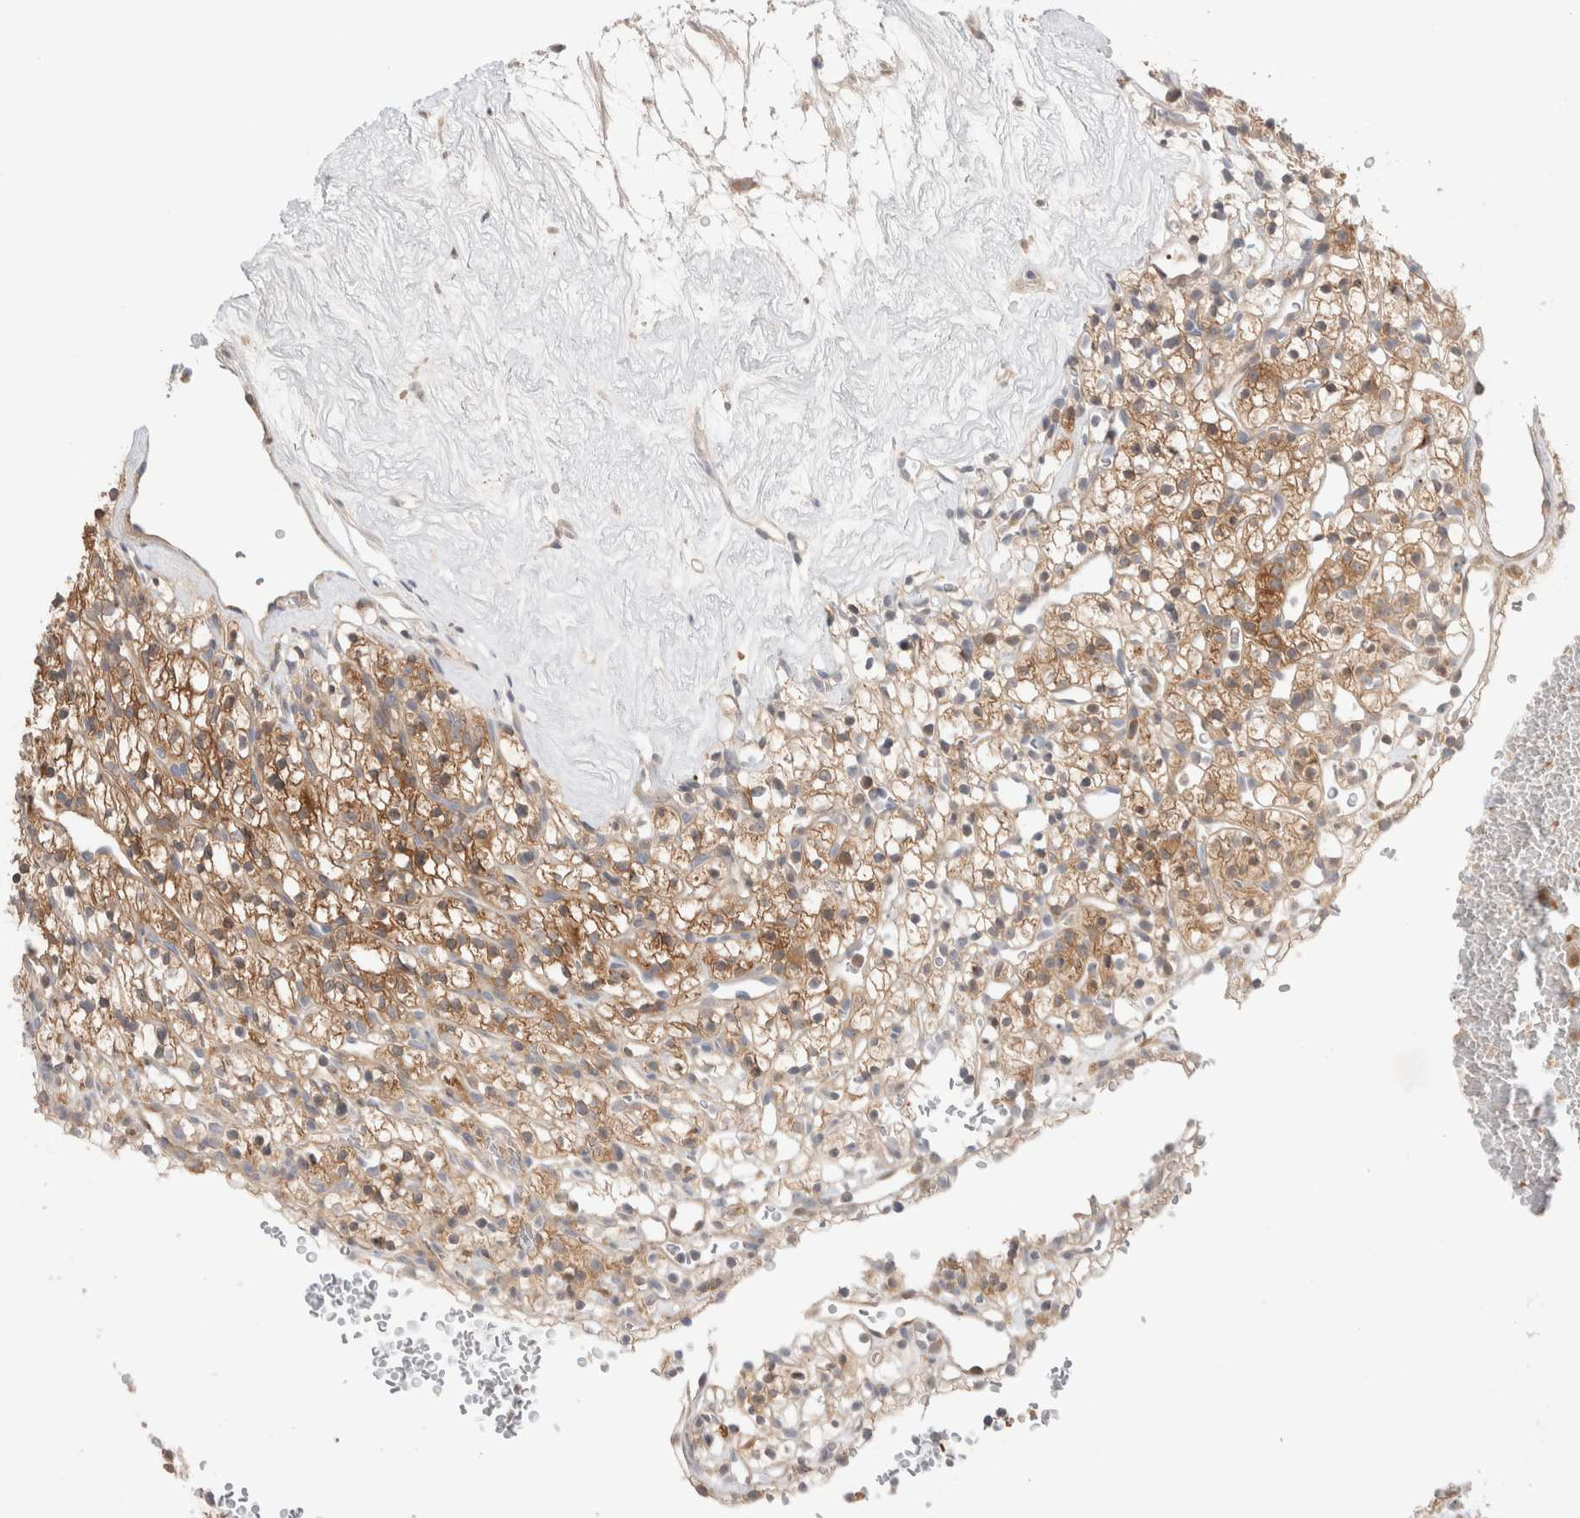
{"staining": {"intensity": "strong", "quantity": "25%-75%", "location": "cytoplasmic/membranous"}, "tissue": "renal cancer", "cell_type": "Tumor cells", "image_type": "cancer", "snomed": [{"axis": "morphology", "description": "Adenocarcinoma, NOS"}, {"axis": "topography", "description": "Kidney"}], "caption": "IHC photomicrograph of human adenocarcinoma (renal) stained for a protein (brown), which displays high levels of strong cytoplasmic/membranous expression in about 25%-75% of tumor cells.", "gene": "KLHL14", "patient": {"sex": "female", "age": 57}}